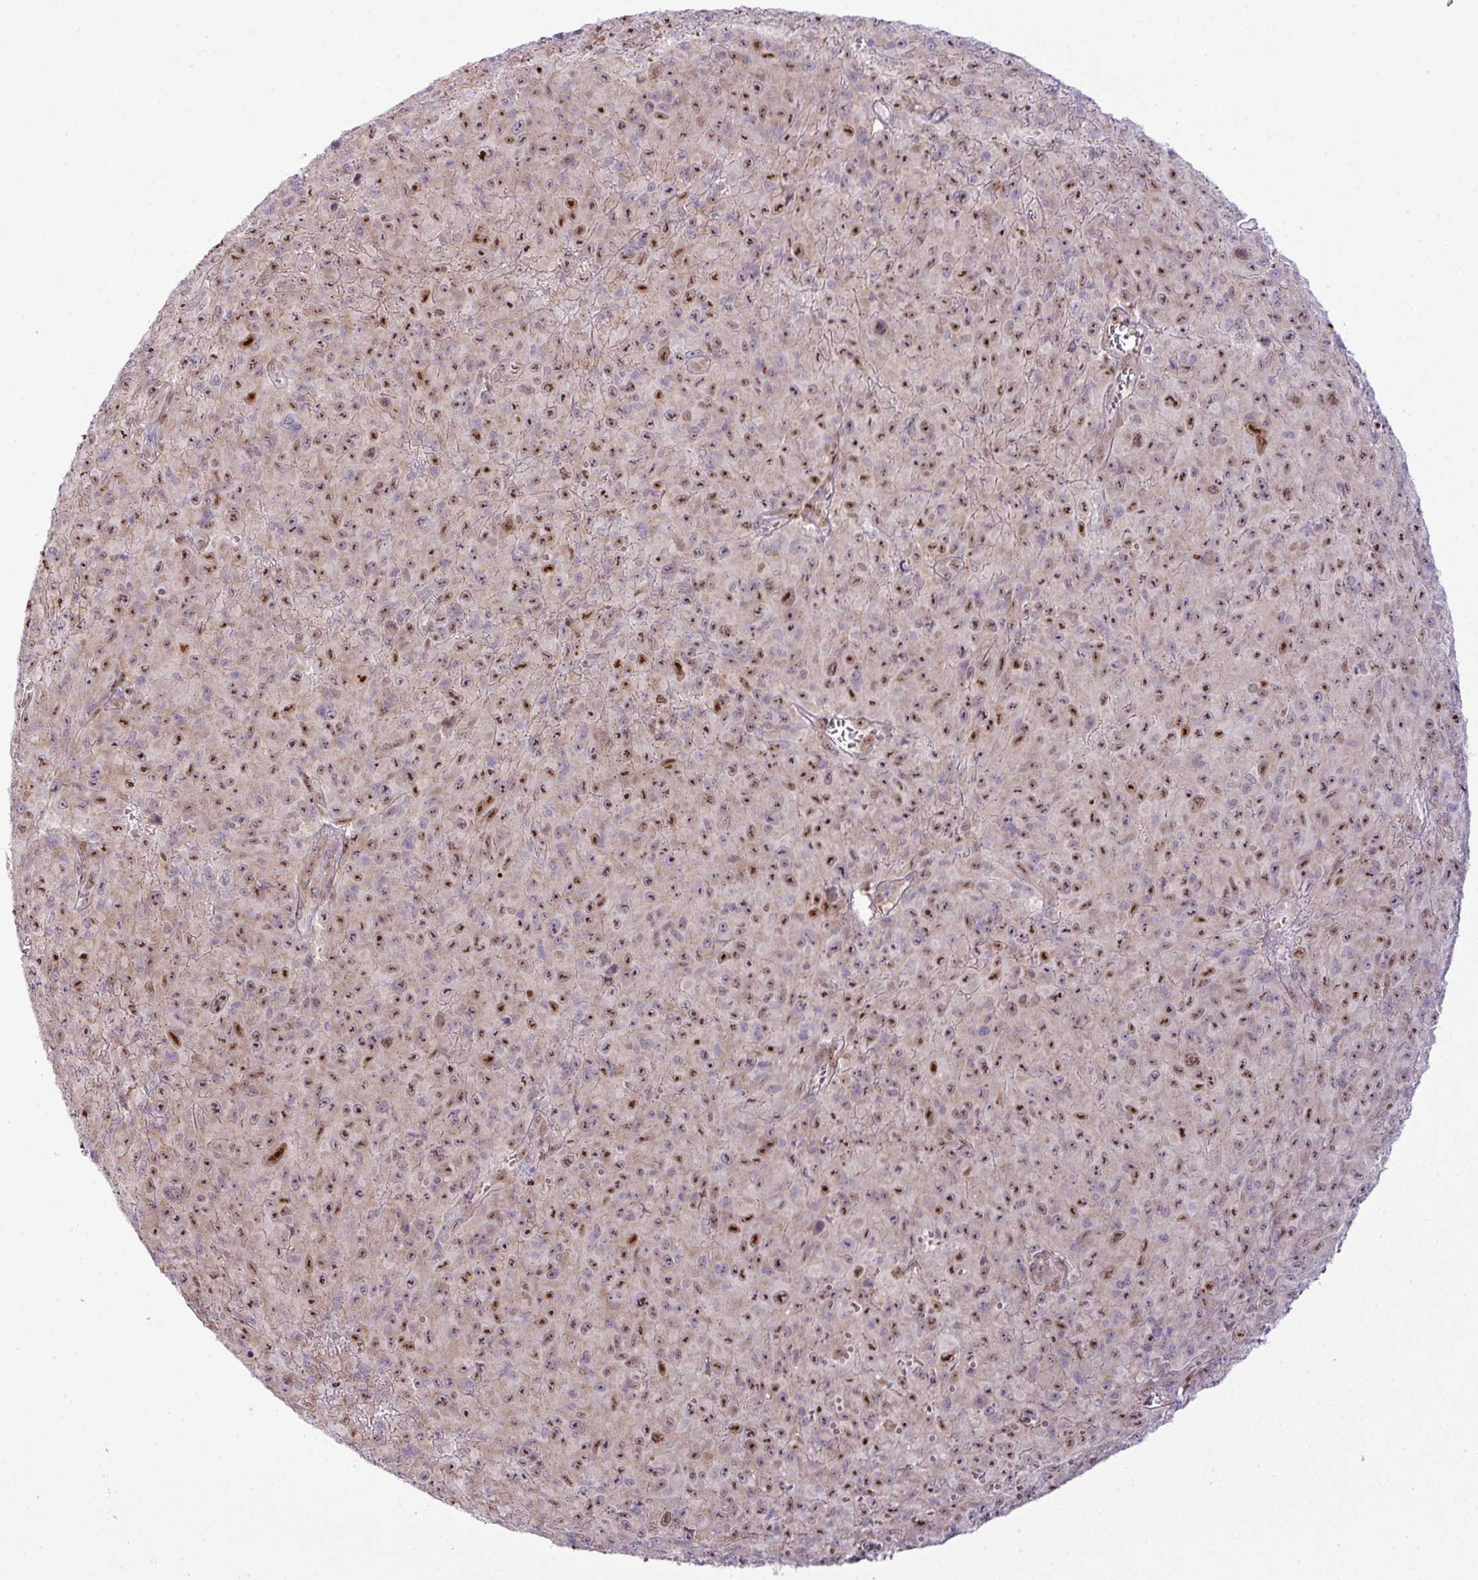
{"staining": {"intensity": "strong", "quantity": ">75%", "location": "nuclear"}, "tissue": "melanoma", "cell_type": "Tumor cells", "image_type": "cancer", "snomed": [{"axis": "morphology", "description": "Malignant melanoma, NOS"}, {"axis": "topography", "description": "Skin"}], "caption": "Strong nuclear protein staining is identified in approximately >75% of tumor cells in melanoma.", "gene": "MAK16", "patient": {"sex": "male", "age": 46}}